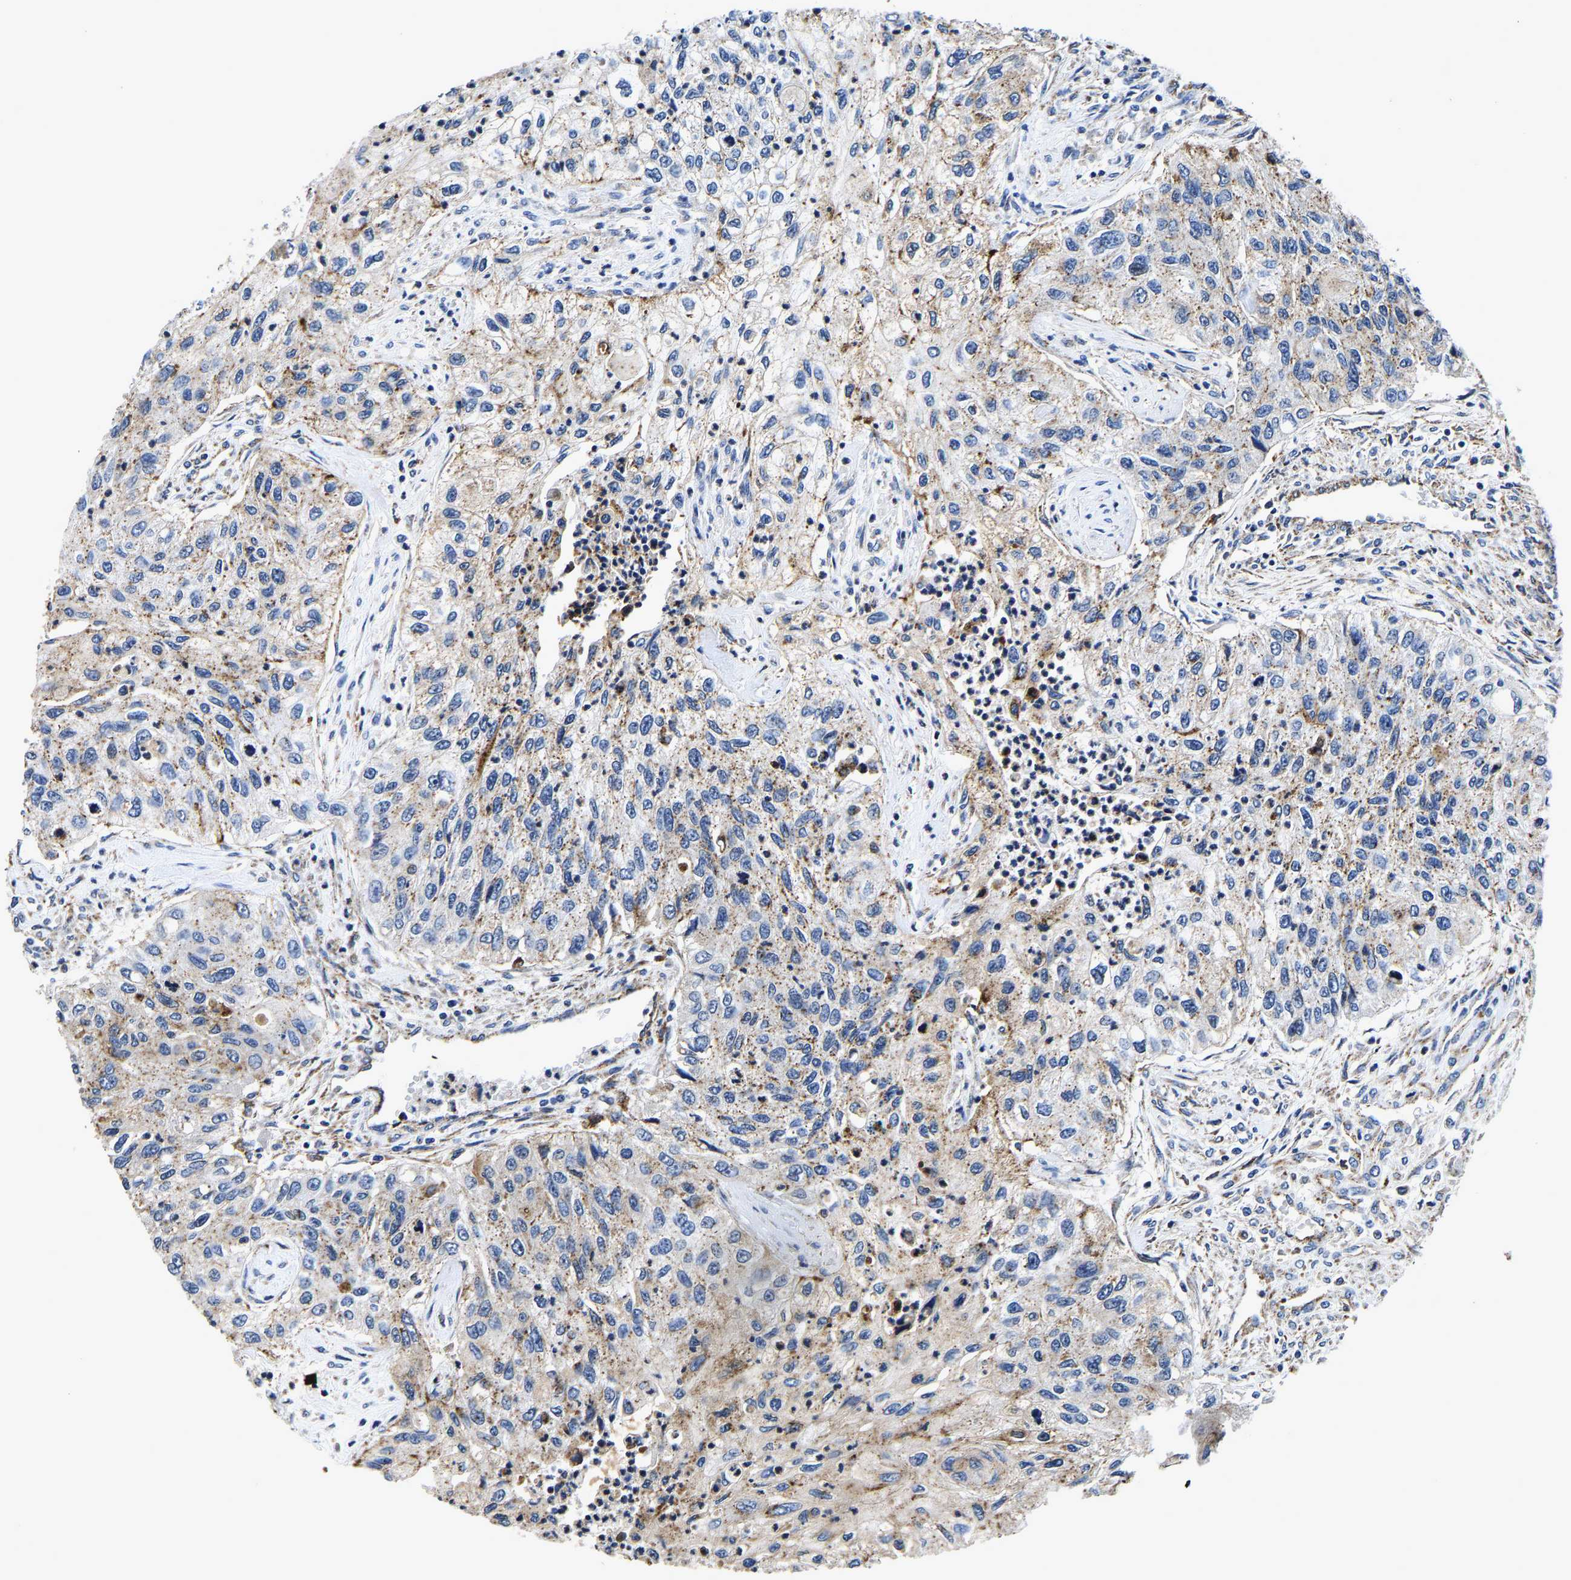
{"staining": {"intensity": "negative", "quantity": "none", "location": "none"}, "tissue": "urothelial cancer", "cell_type": "Tumor cells", "image_type": "cancer", "snomed": [{"axis": "morphology", "description": "Urothelial carcinoma, High grade"}, {"axis": "topography", "description": "Urinary bladder"}], "caption": "Immunohistochemical staining of human urothelial cancer reveals no significant staining in tumor cells.", "gene": "GRN", "patient": {"sex": "female", "age": 60}}